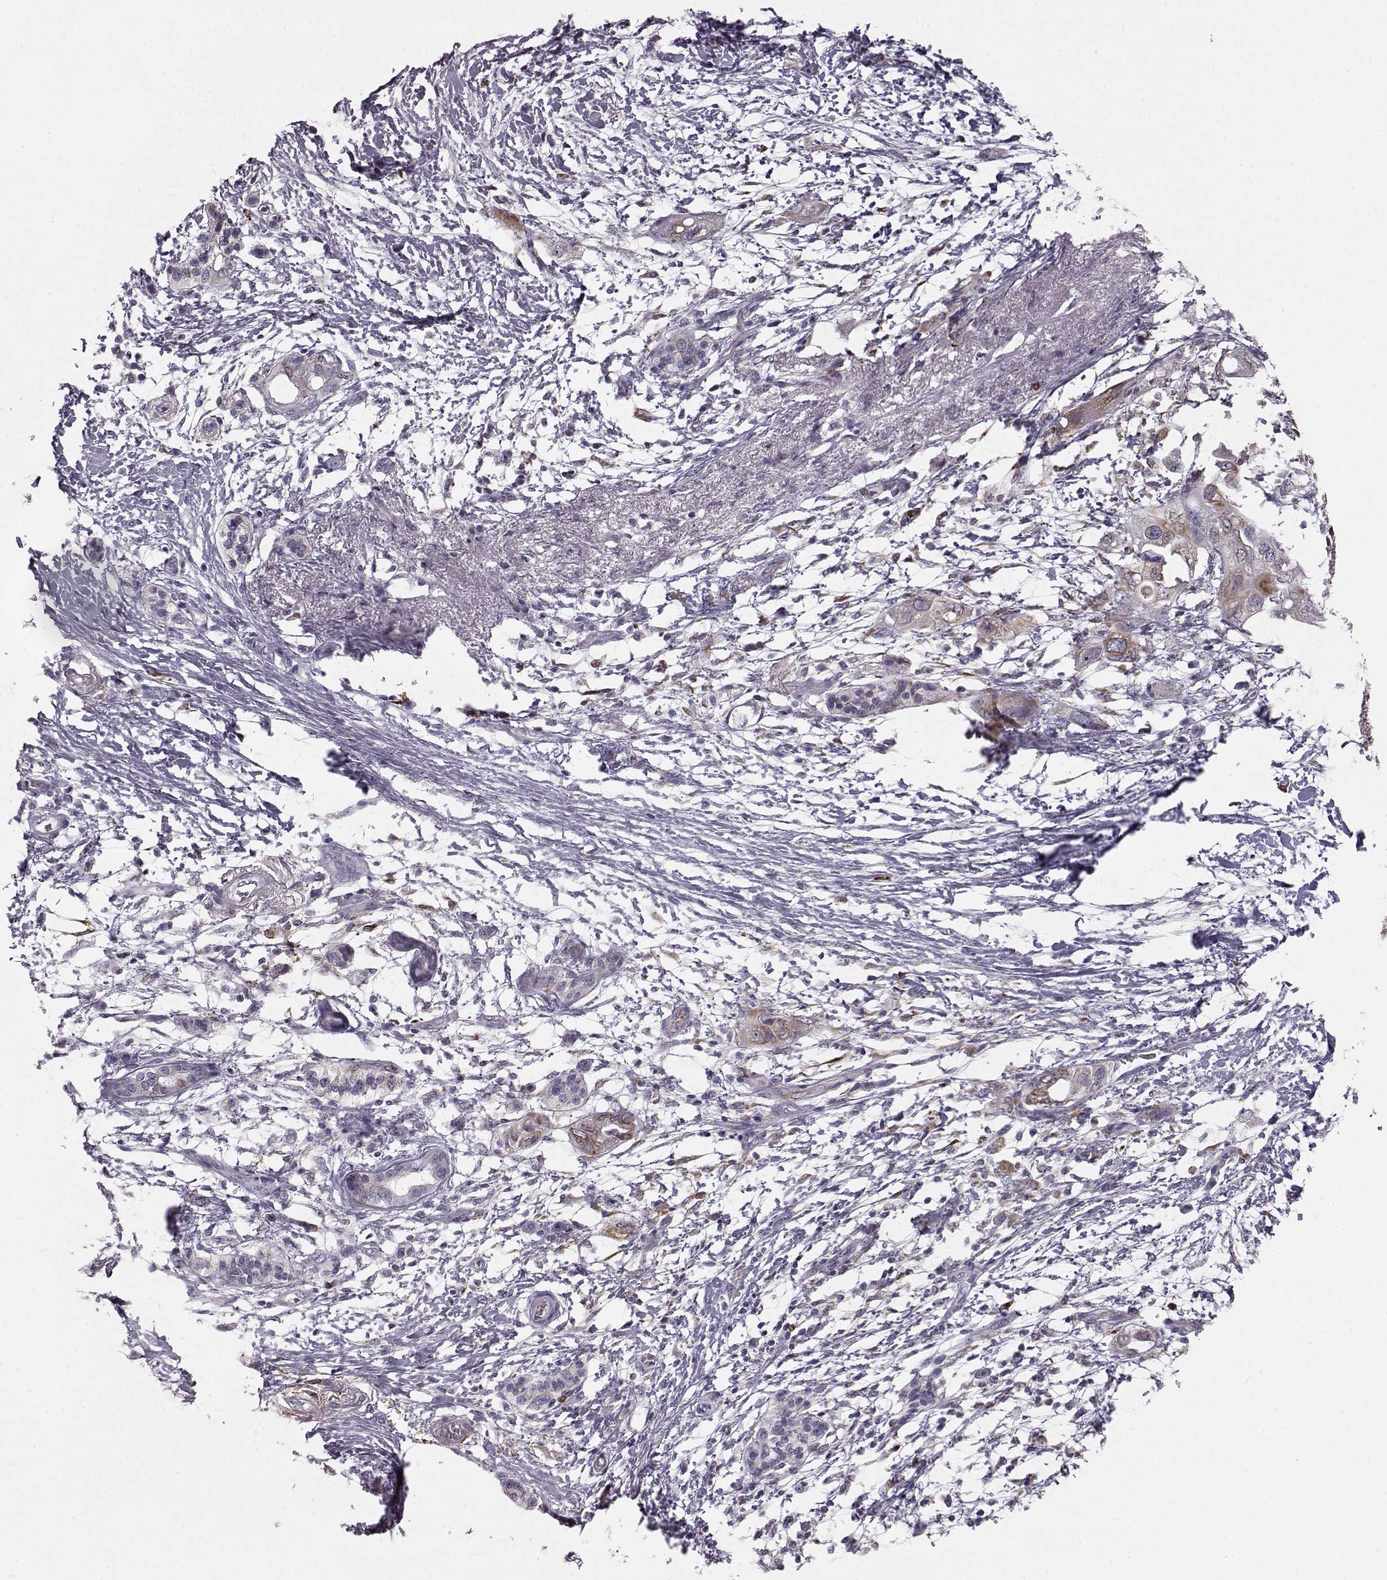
{"staining": {"intensity": "strong", "quantity": "<25%", "location": "cytoplasmic/membranous"}, "tissue": "pancreatic cancer", "cell_type": "Tumor cells", "image_type": "cancer", "snomed": [{"axis": "morphology", "description": "Adenocarcinoma, NOS"}, {"axis": "topography", "description": "Pancreas"}], "caption": "Adenocarcinoma (pancreatic) stained with a protein marker shows strong staining in tumor cells.", "gene": "ELOVL5", "patient": {"sex": "female", "age": 72}}